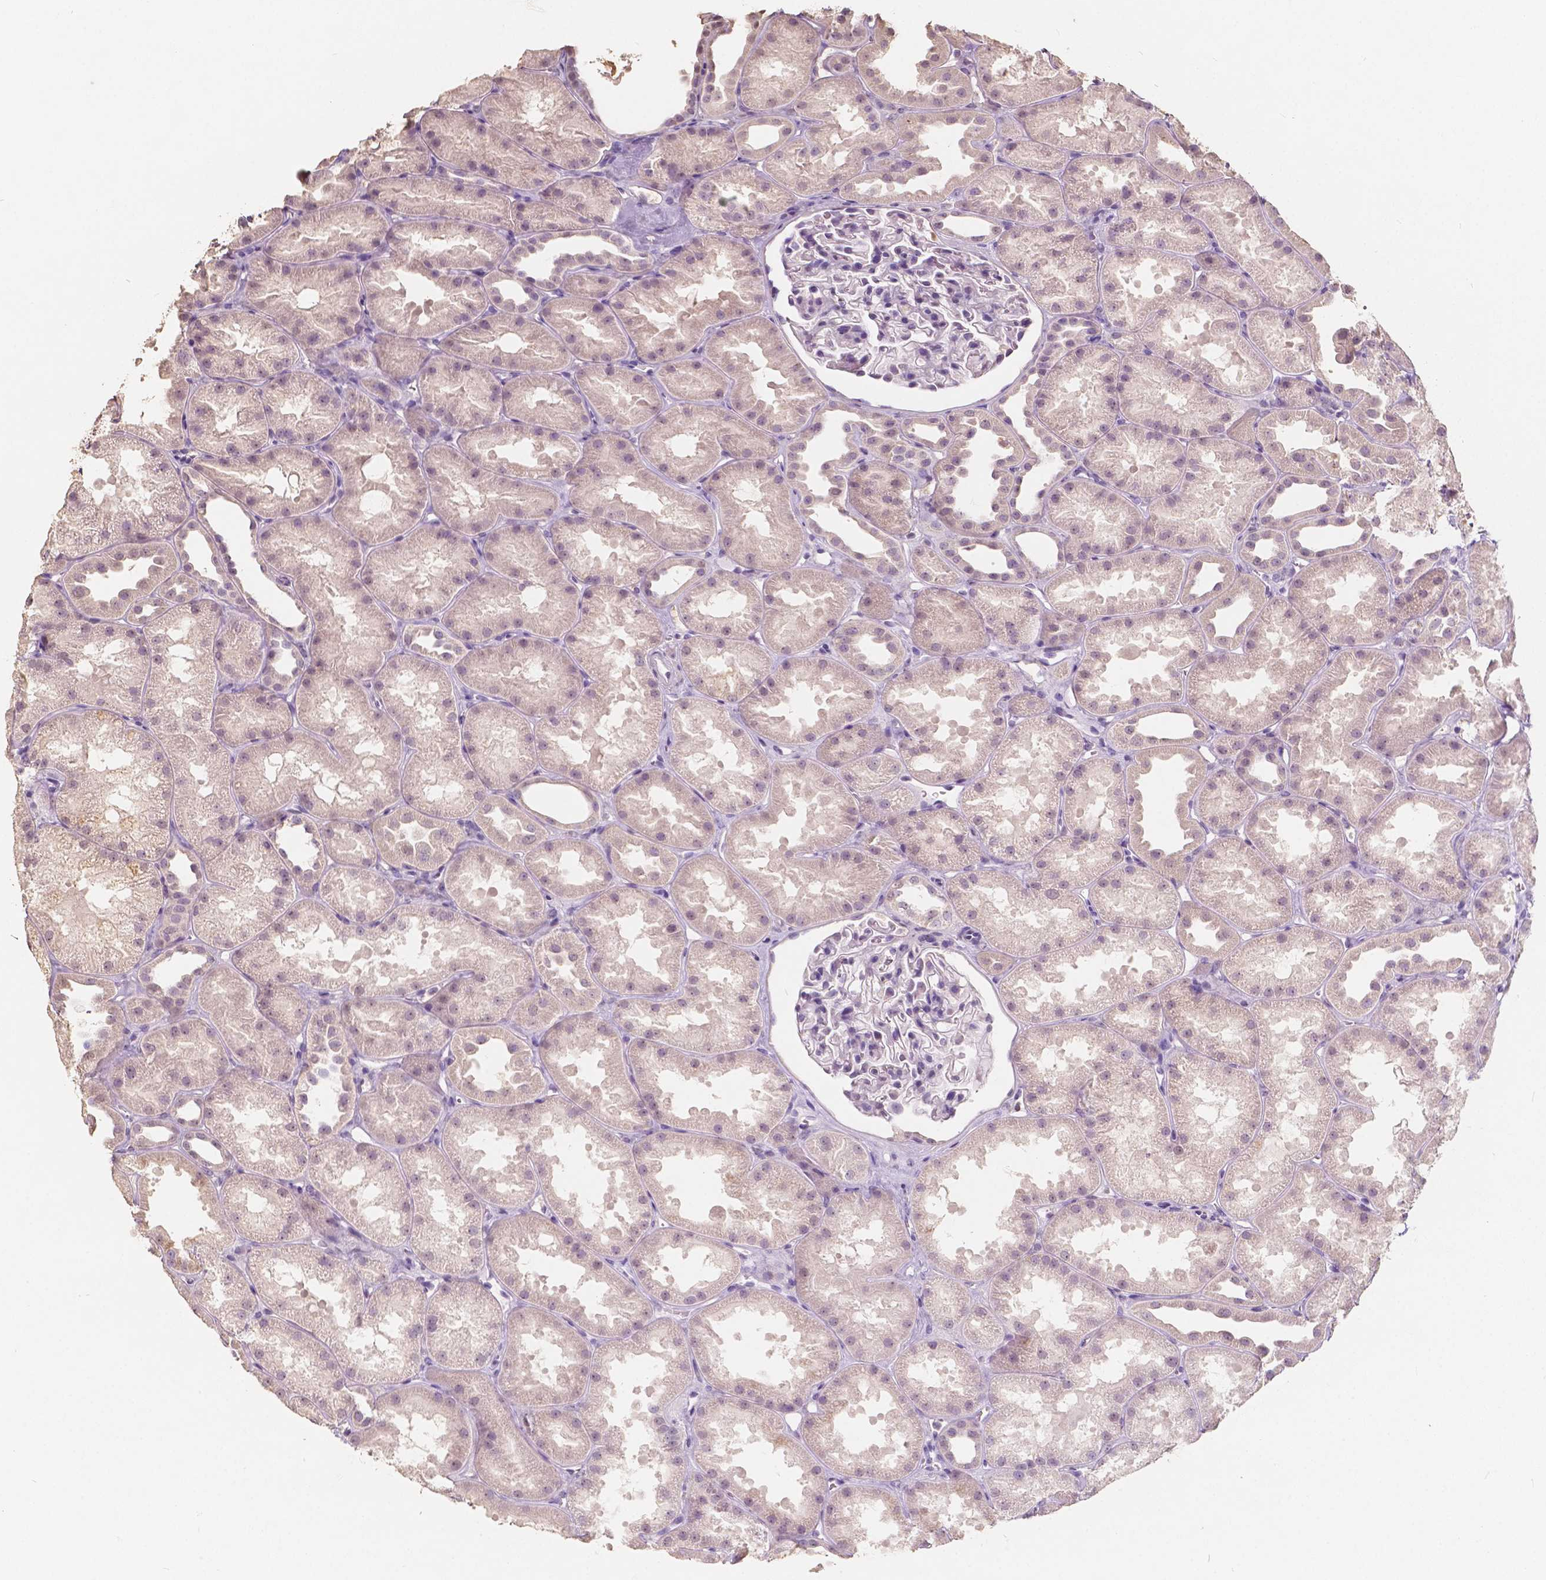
{"staining": {"intensity": "negative", "quantity": "none", "location": "none"}, "tissue": "kidney", "cell_type": "Cells in glomeruli", "image_type": "normal", "snomed": [{"axis": "morphology", "description": "Normal tissue, NOS"}, {"axis": "topography", "description": "Kidney"}], "caption": "DAB immunohistochemical staining of benign kidney demonstrates no significant staining in cells in glomeruli.", "gene": "SOX15", "patient": {"sex": "male", "age": 61}}